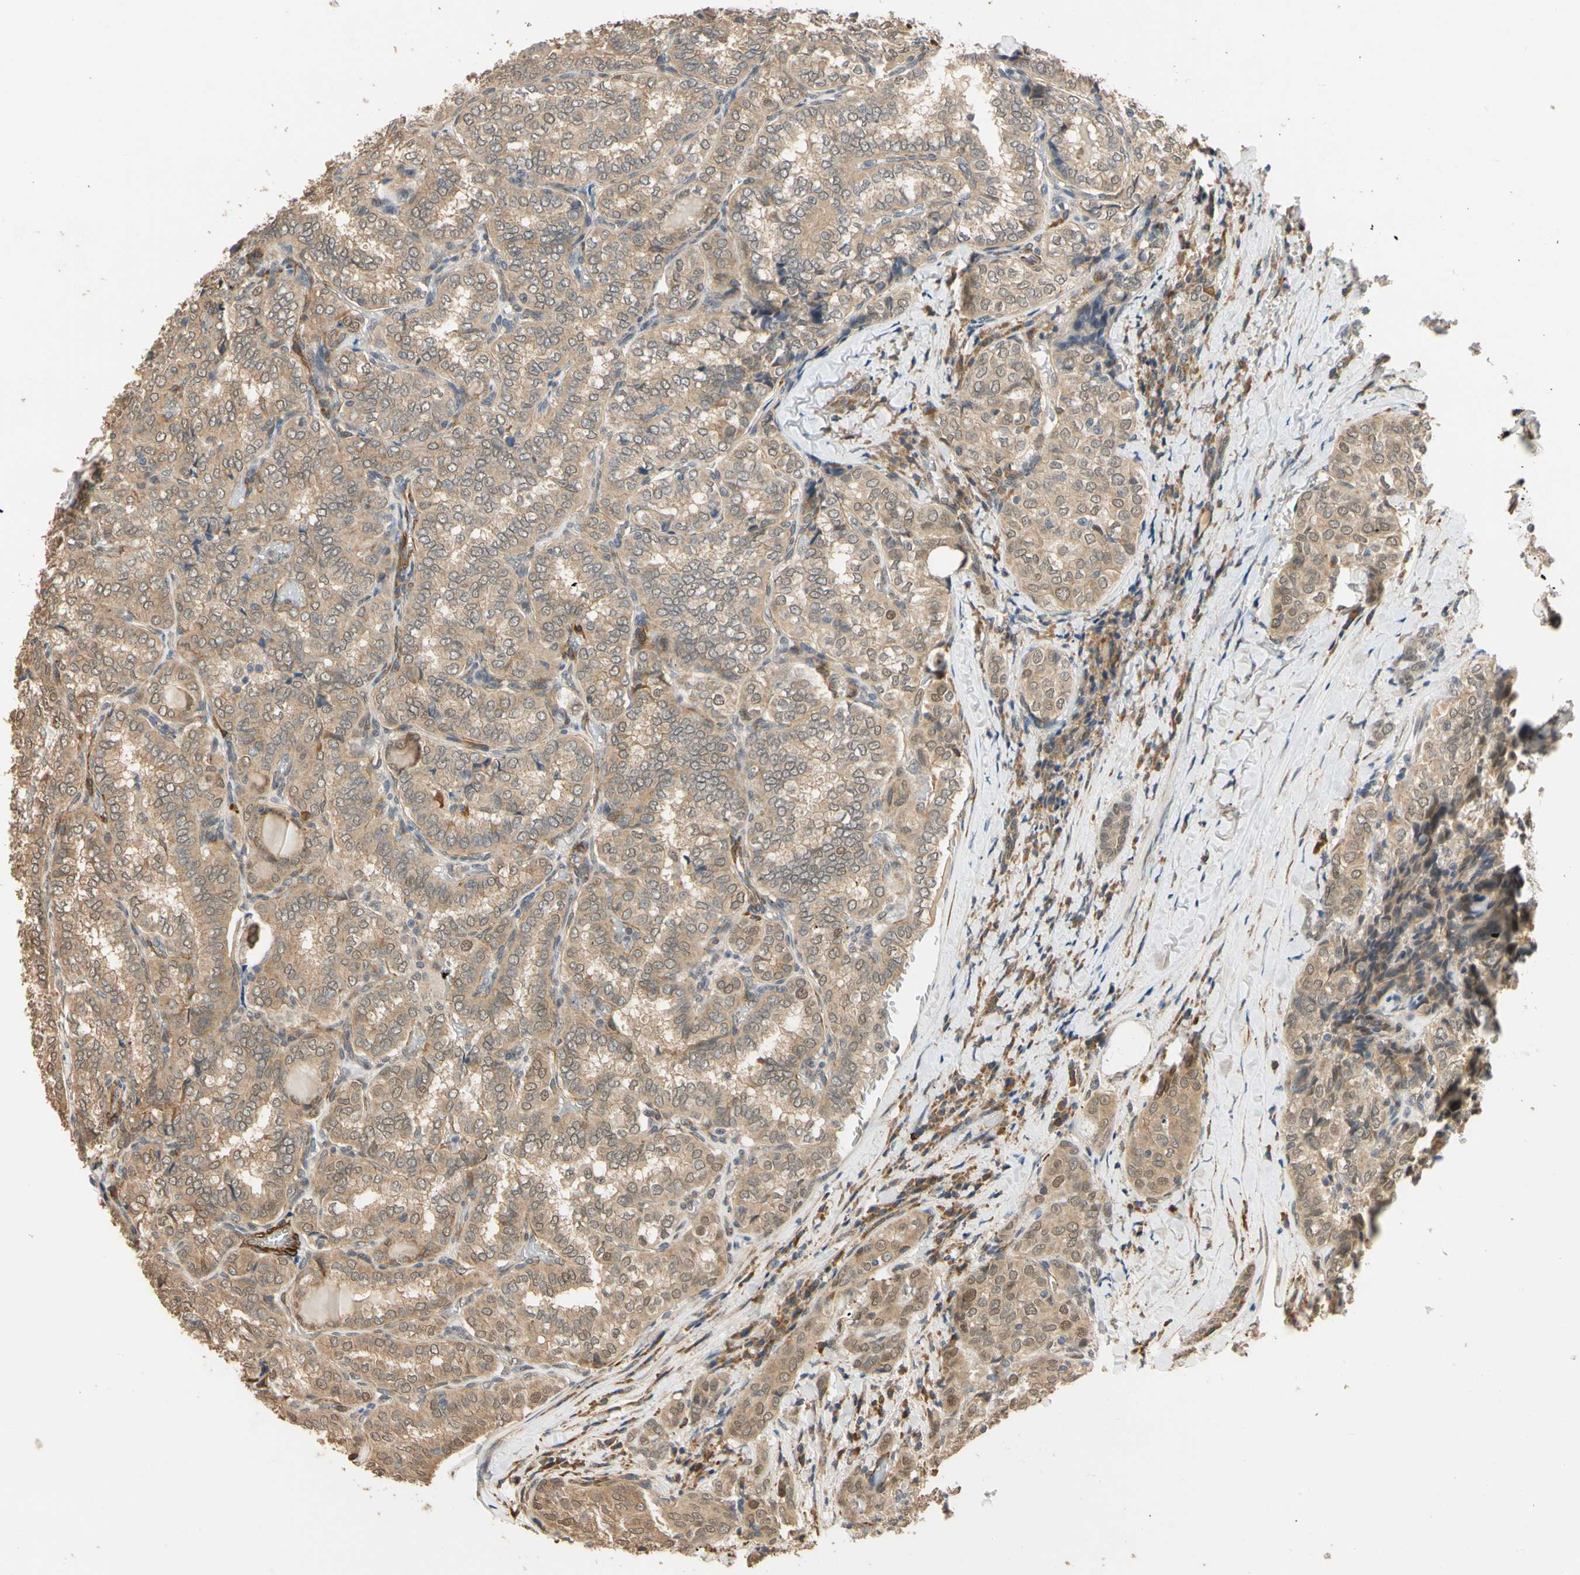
{"staining": {"intensity": "moderate", "quantity": ">75%", "location": "cytoplasmic/membranous"}, "tissue": "thyroid cancer", "cell_type": "Tumor cells", "image_type": "cancer", "snomed": [{"axis": "morphology", "description": "Normal tissue, NOS"}, {"axis": "morphology", "description": "Papillary adenocarcinoma, NOS"}, {"axis": "topography", "description": "Thyroid gland"}], "caption": "This histopathology image exhibits IHC staining of human thyroid papillary adenocarcinoma, with medium moderate cytoplasmic/membranous staining in approximately >75% of tumor cells.", "gene": "QSER1", "patient": {"sex": "female", "age": 30}}